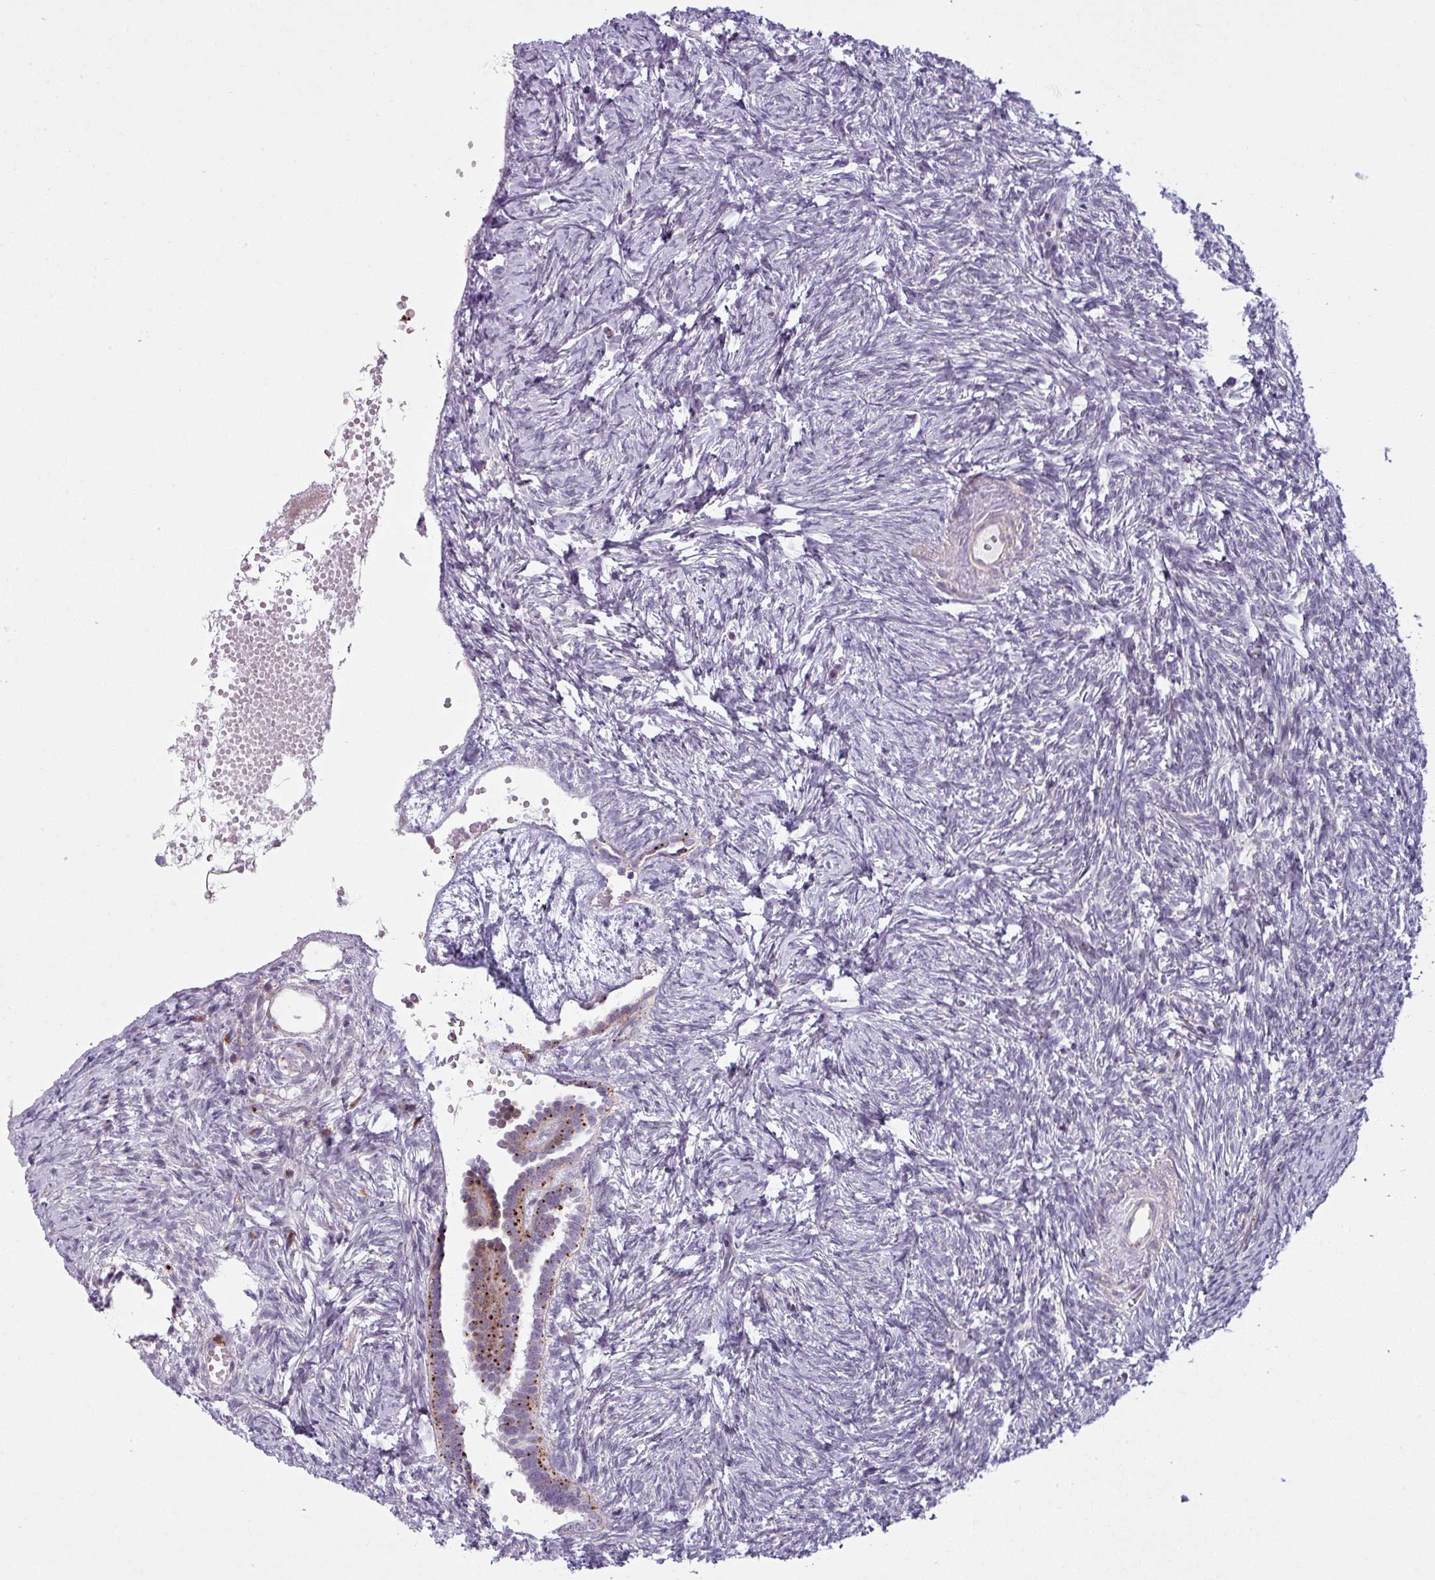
{"staining": {"intensity": "strong", "quantity": ">75%", "location": "cytoplasmic/membranous"}, "tissue": "ovary", "cell_type": "Follicle cells", "image_type": "normal", "snomed": [{"axis": "morphology", "description": "Normal tissue, NOS"}, {"axis": "topography", "description": "Ovary"}], "caption": "Immunohistochemical staining of benign human ovary displays high levels of strong cytoplasmic/membranous staining in approximately >75% of follicle cells. The staining was performed using DAB (3,3'-diaminobenzidine), with brown indicating positive protein expression. Nuclei are stained blue with hematoxylin.", "gene": "MAP7D2", "patient": {"sex": "female", "age": 51}}